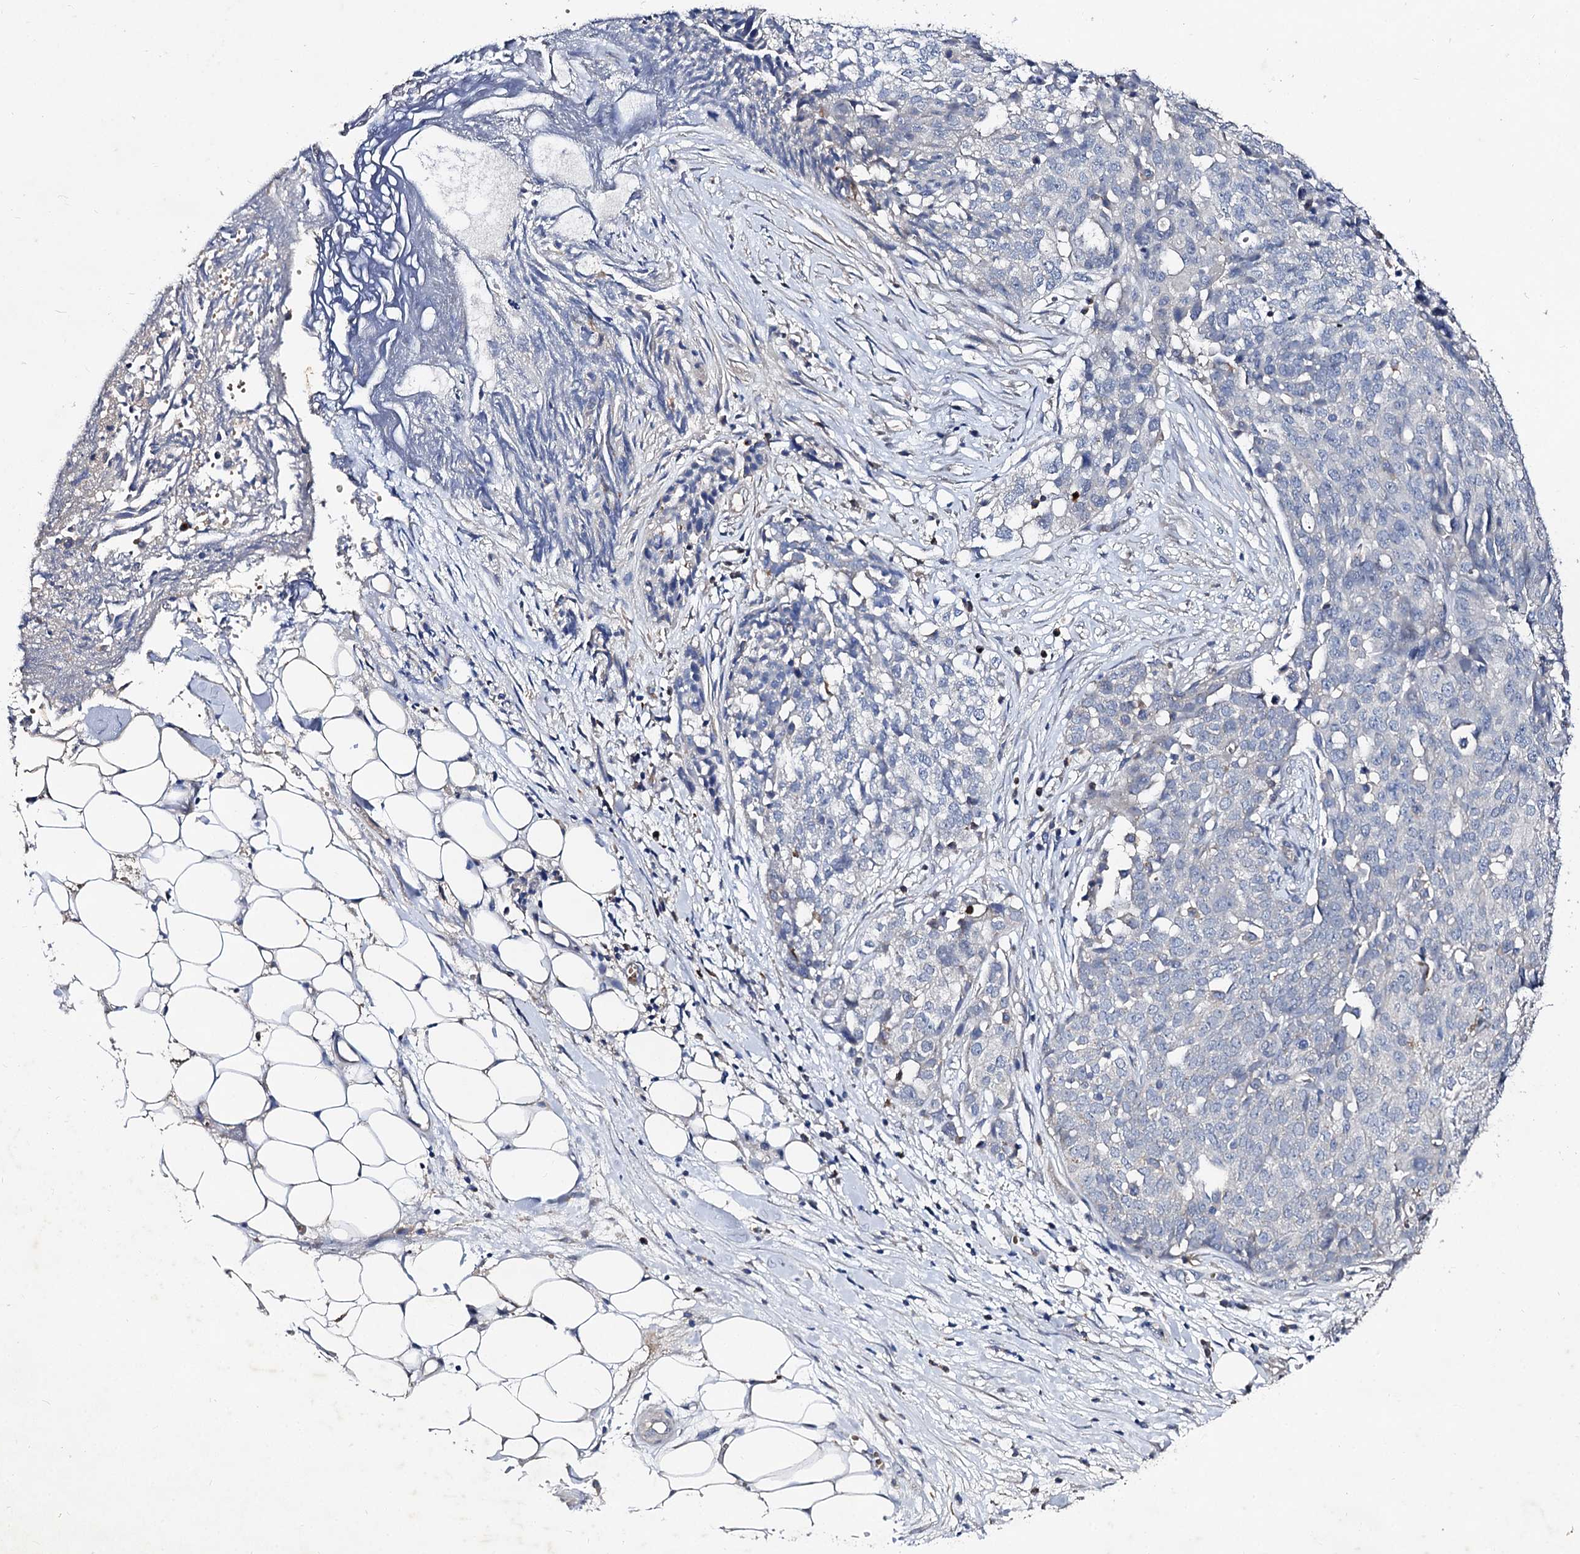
{"staining": {"intensity": "negative", "quantity": "none", "location": "none"}, "tissue": "ovarian cancer", "cell_type": "Tumor cells", "image_type": "cancer", "snomed": [{"axis": "morphology", "description": "Cystadenocarcinoma, serous, NOS"}, {"axis": "topography", "description": "Soft tissue"}, {"axis": "topography", "description": "Ovary"}], "caption": "Tumor cells show no significant protein expression in serous cystadenocarcinoma (ovarian).", "gene": "HVCN1", "patient": {"sex": "female", "age": 57}}